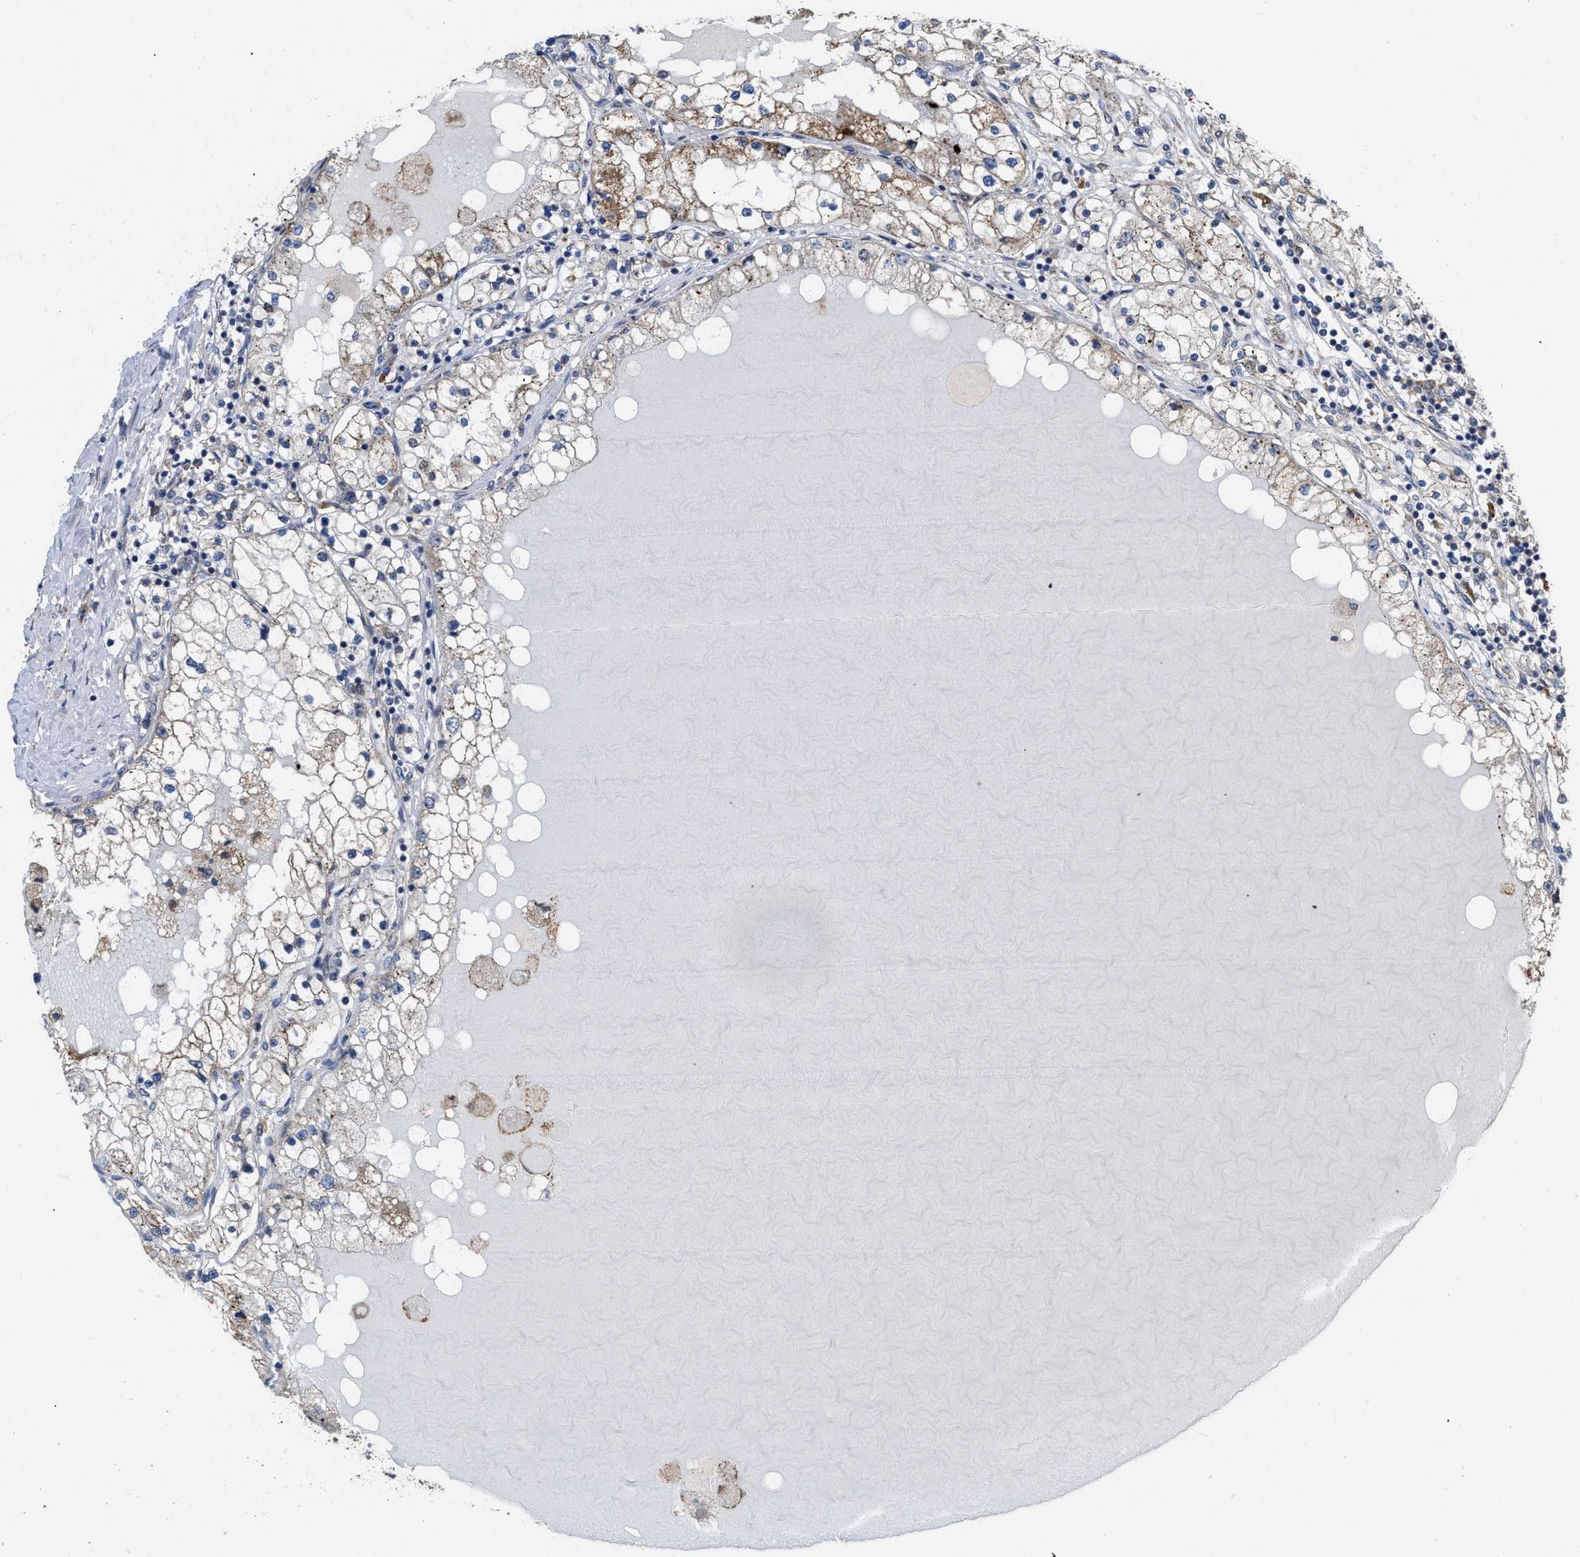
{"staining": {"intensity": "moderate", "quantity": "<25%", "location": "cytoplasmic/membranous"}, "tissue": "renal cancer", "cell_type": "Tumor cells", "image_type": "cancer", "snomed": [{"axis": "morphology", "description": "Adenocarcinoma, NOS"}, {"axis": "topography", "description": "Kidney"}], "caption": "Immunohistochemical staining of renal adenocarcinoma exhibits moderate cytoplasmic/membranous protein staining in approximately <25% of tumor cells. (Stains: DAB in brown, nuclei in blue, Microscopy: brightfield microscopy at high magnification).", "gene": "AK2", "patient": {"sex": "male", "age": 68}}